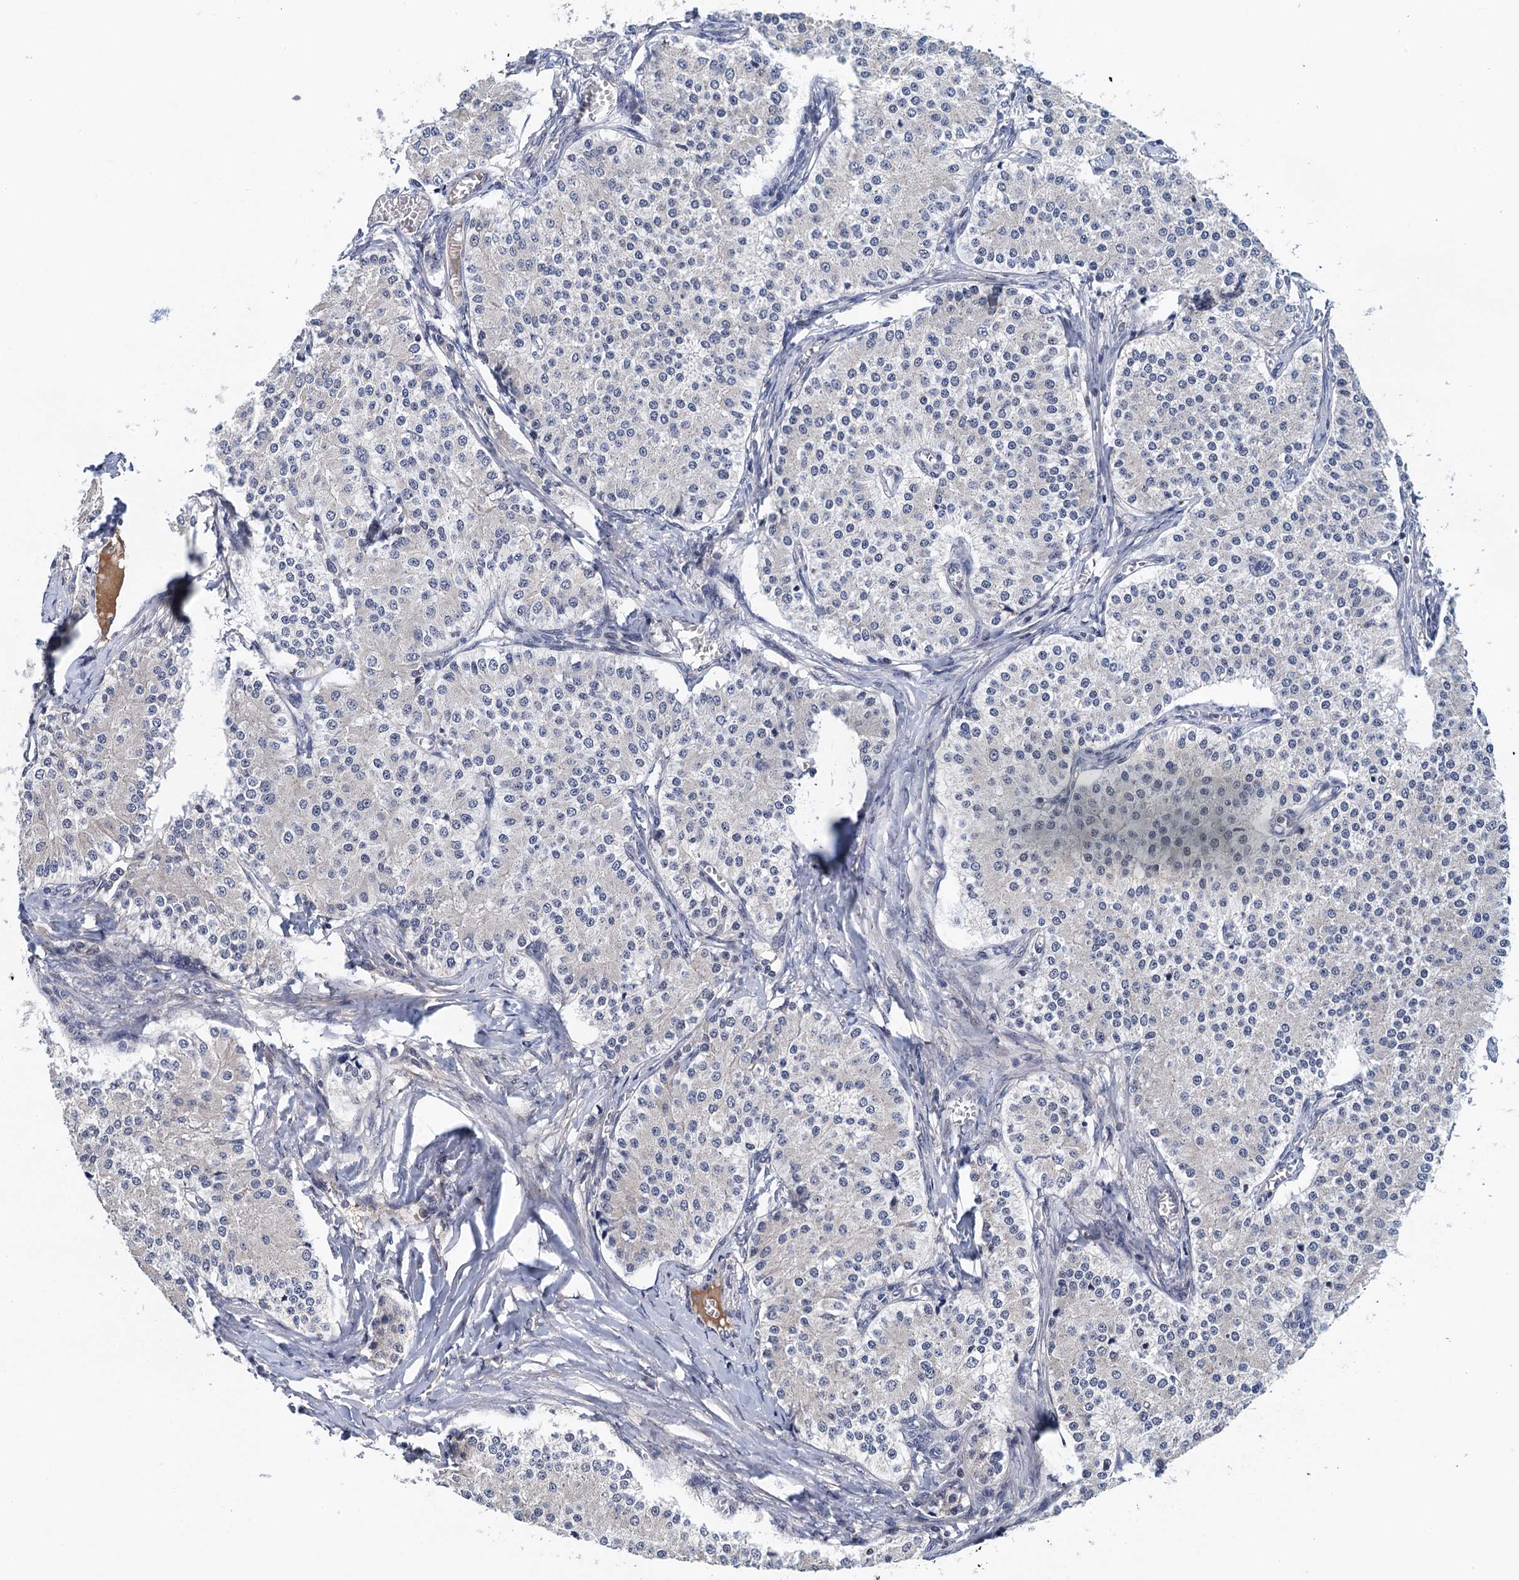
{"staining": {"intensity": "negative", "quantity": "none", "location": "none"}, "tissue": "carcinoid", "cell_type": "Tumor cells", "image_type": "cancer", "snomed": [{"axis": "morphology", "description": "Carcinoid, malignant, NOS"}, {"axis": "topography", "description": "Colon"}], "caption": "Immunohistochemistry image of neoplastic tissue: human carcinoid stained with DAB (3,3'-diaminobenzidine) displays no significant protein positivity in tumor cells.", "gene": "MDM1", "patient": {"sex": "female", "age": 52}}